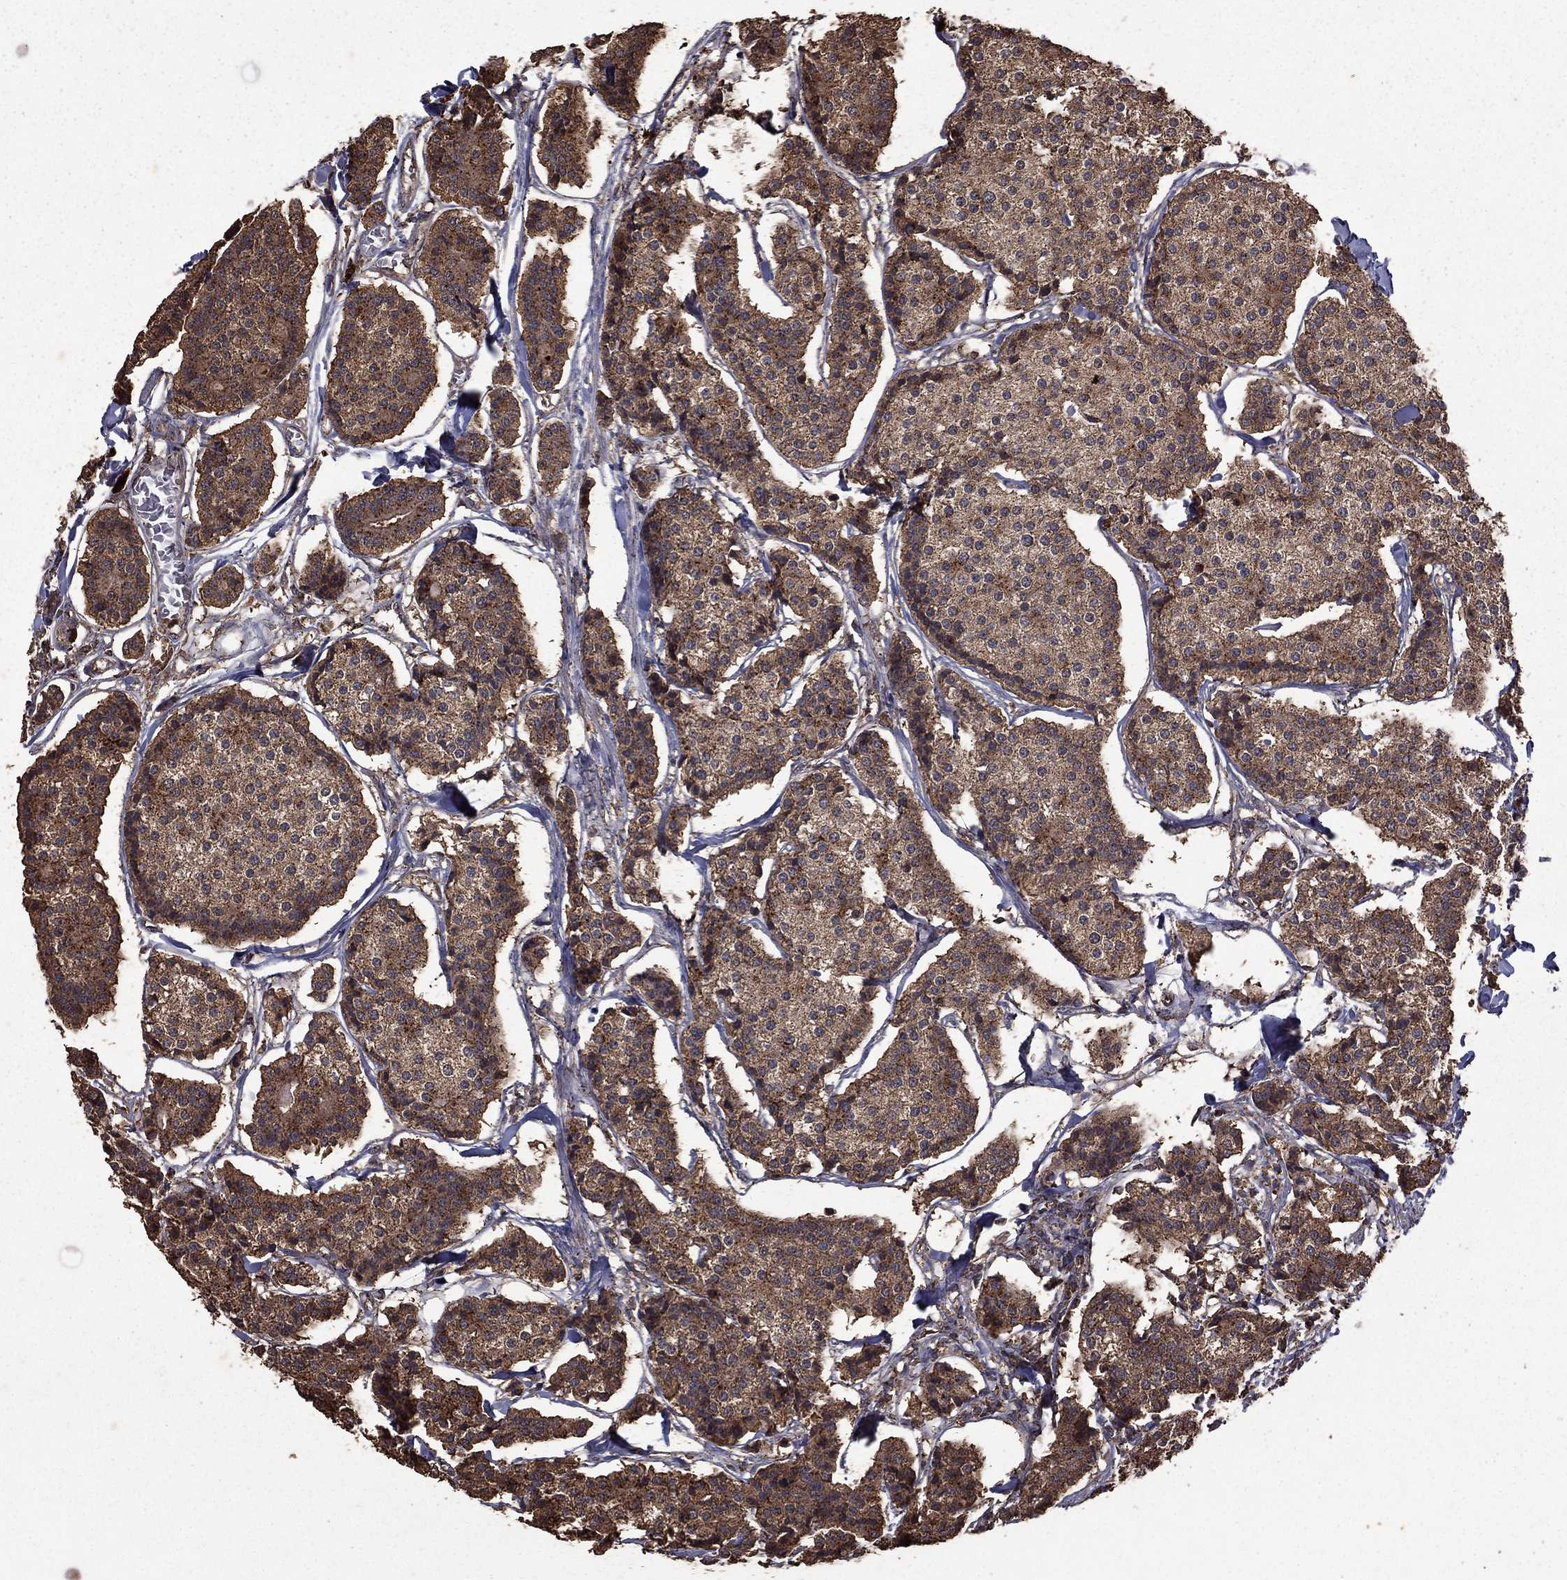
{"staining": {"intensity": "moderate", "quantity": ">75%", "location": "cytoplasmic/membranous"}, "tissue": "carcinoid", "cell_type": "Tumor cells", "image_type": "cancer", "snomed": [{"axis": "morphology", "description": "Carcinoid, malignant, NOS"}, {"axis": "topography", "description": "Small intestine"}], "caption": "Immunohistochemical staining of human carcinoid shows moderate cytoplasmic/membranous protein staining in approximately >75% of tumor cells.", "gene": "BIRC6", "patient": {"sex": "female", "age": 65}}